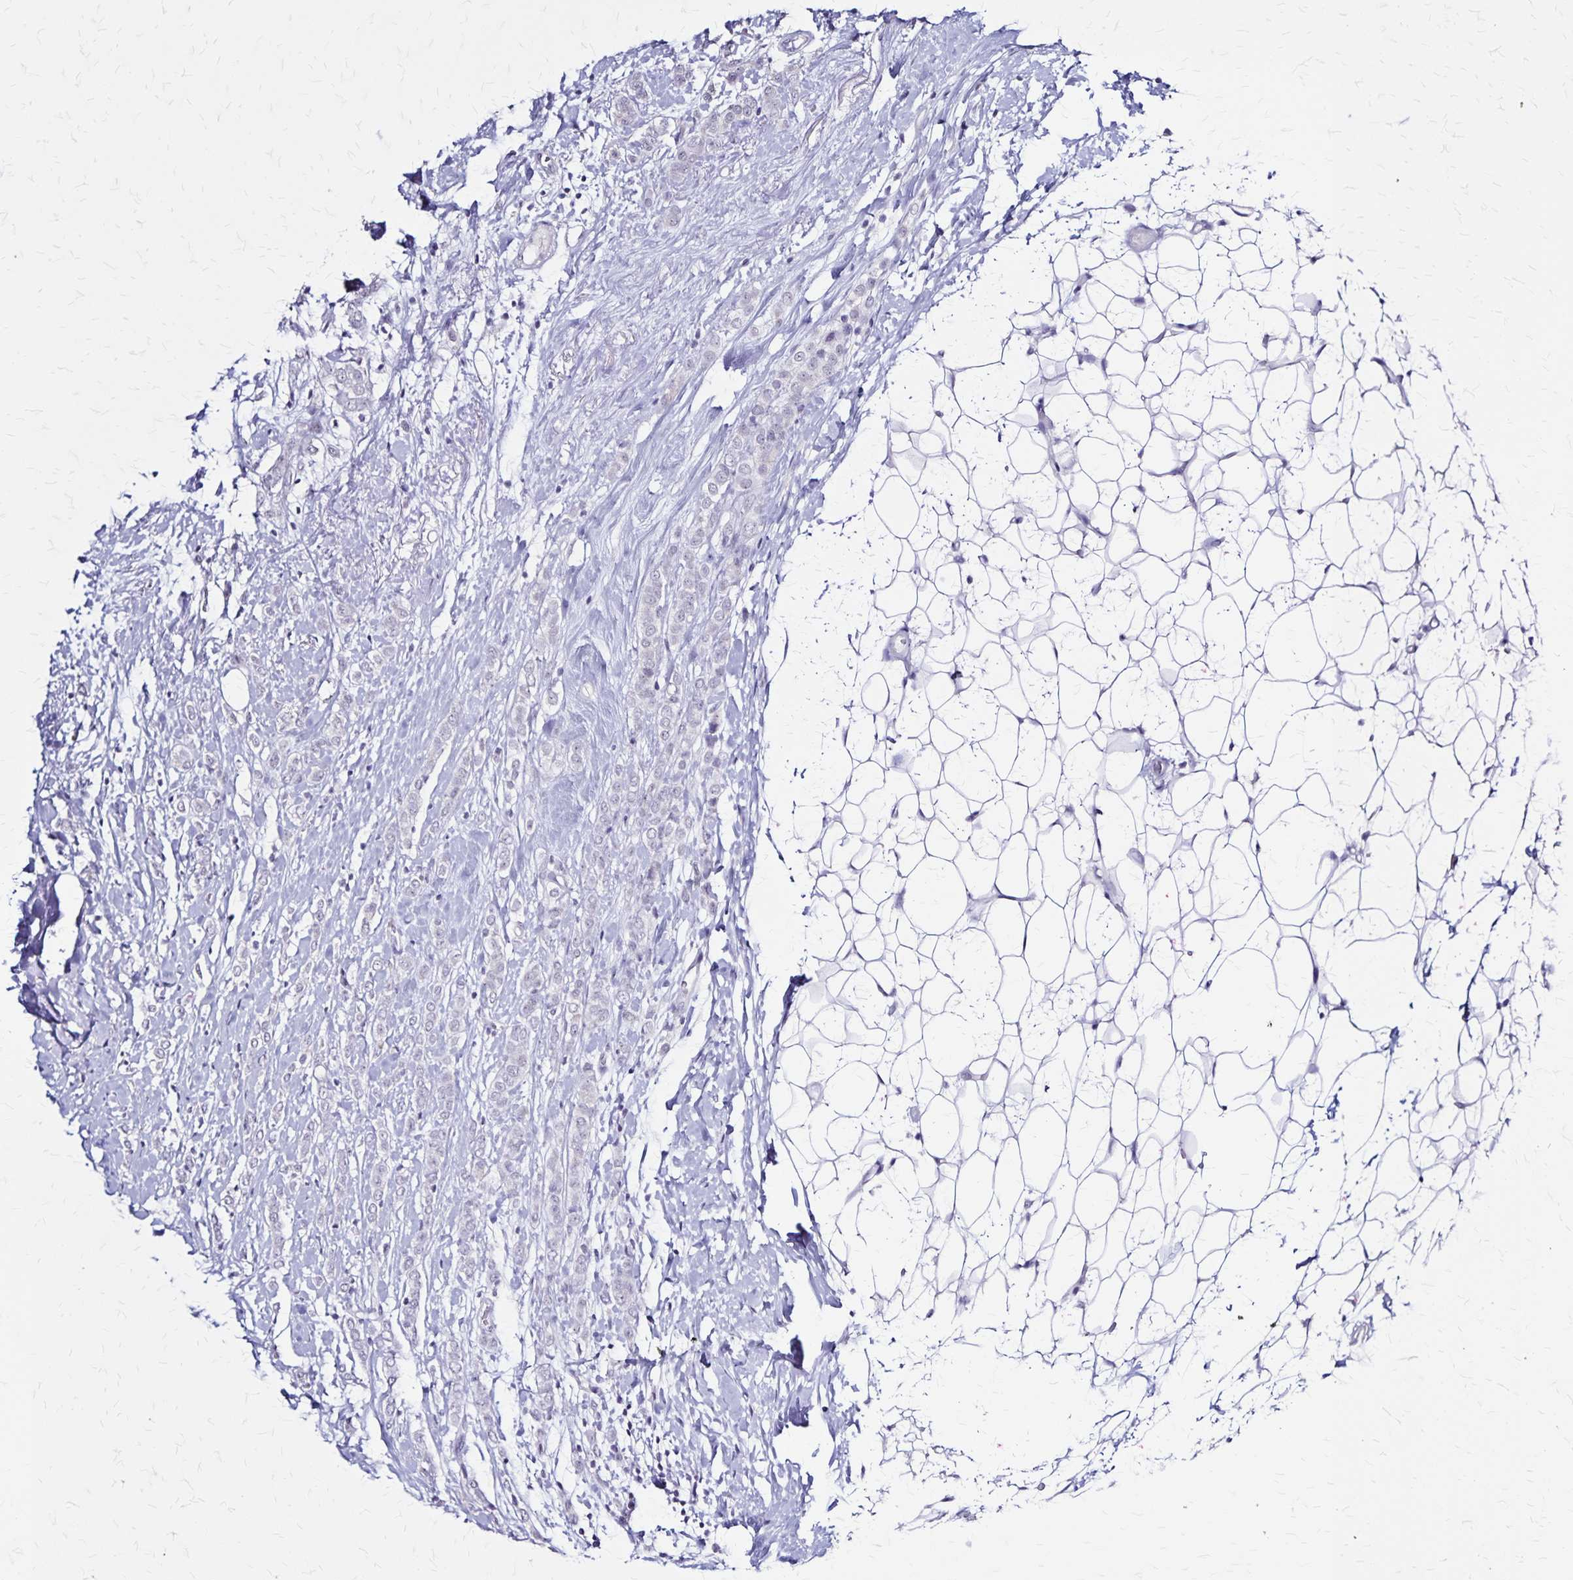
{"staining": {"intensity": "negative", "quantity": "none", "location": "none"}, "tissue": "breast cancer", "cell_type": "Tumor cells", "image_type": "cancer", "snomed": [{"axis": "morphology", "description": "Lobular carcinoma"}, {"axis": "topography", "description": "Breast"}], "caption": "Breast cancer stained for a protein using IHC displays no expression tumor cells.", "gene": "PLXNA4", "patient": {"sex": "female", "age": 49}}